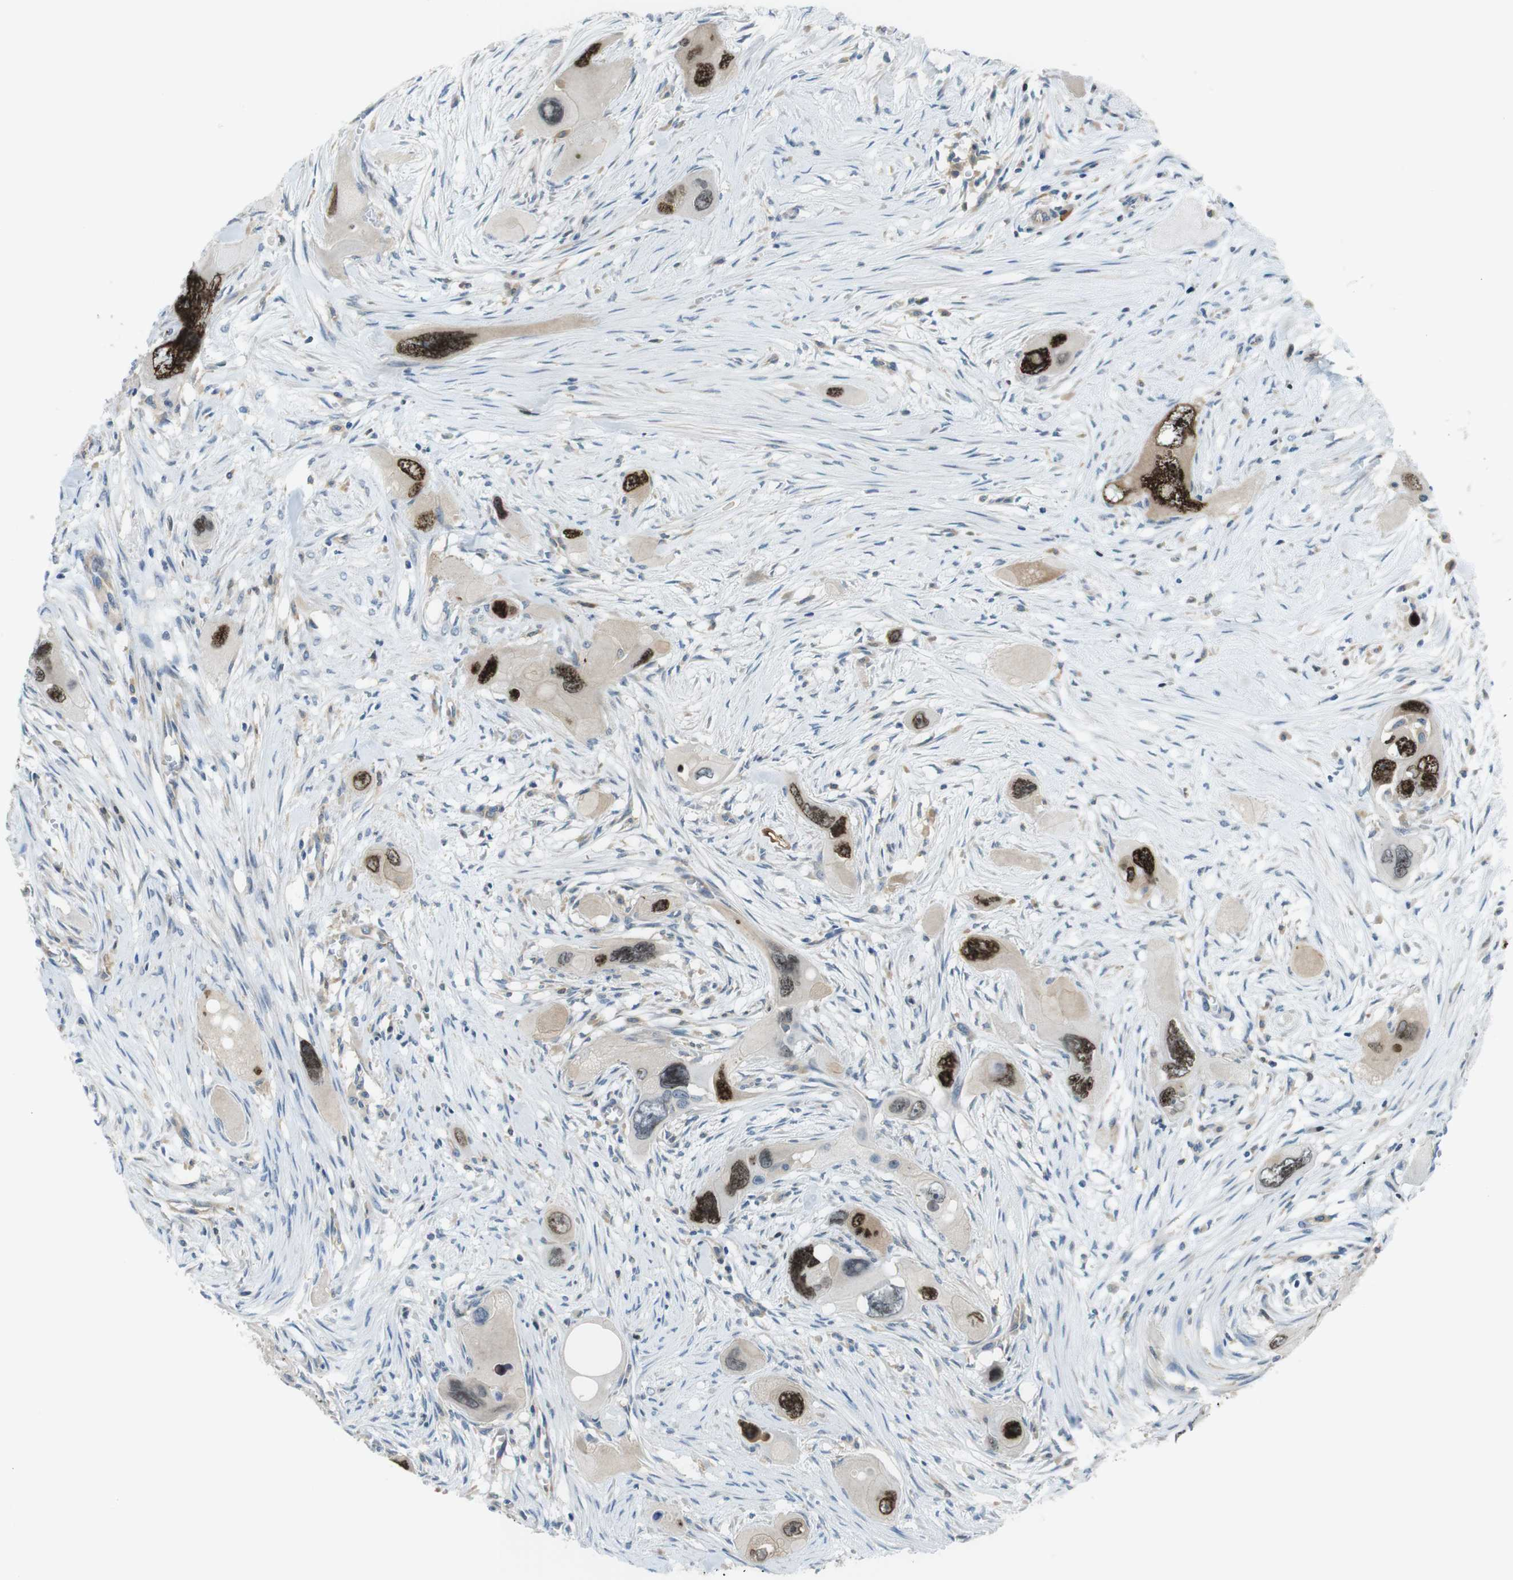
{"staining": {"intensity": "strong", "quantity": "<25%", "location": "cytoplasmic/membranous,nuclear"}, "tissue": "pancreatic cancer", "cell_type": "Tumor cells", "image_type": "cancer", "snomed": [{"axis": "morphology", "description": "Adenocarcinoma, NOS"}, {"axis": "topography", "description": "Pancreas"}], "caption": "Tumor cells reveal medium levels of strong cytoplasmic/membranous and nuclear positivity in about <25% of cells in human pancreatic cancer. (DAB IHC with brightfield microscopy, high magnification).", "gene": "PCDH10", "patient": {"sex": "male", "age": 73}}